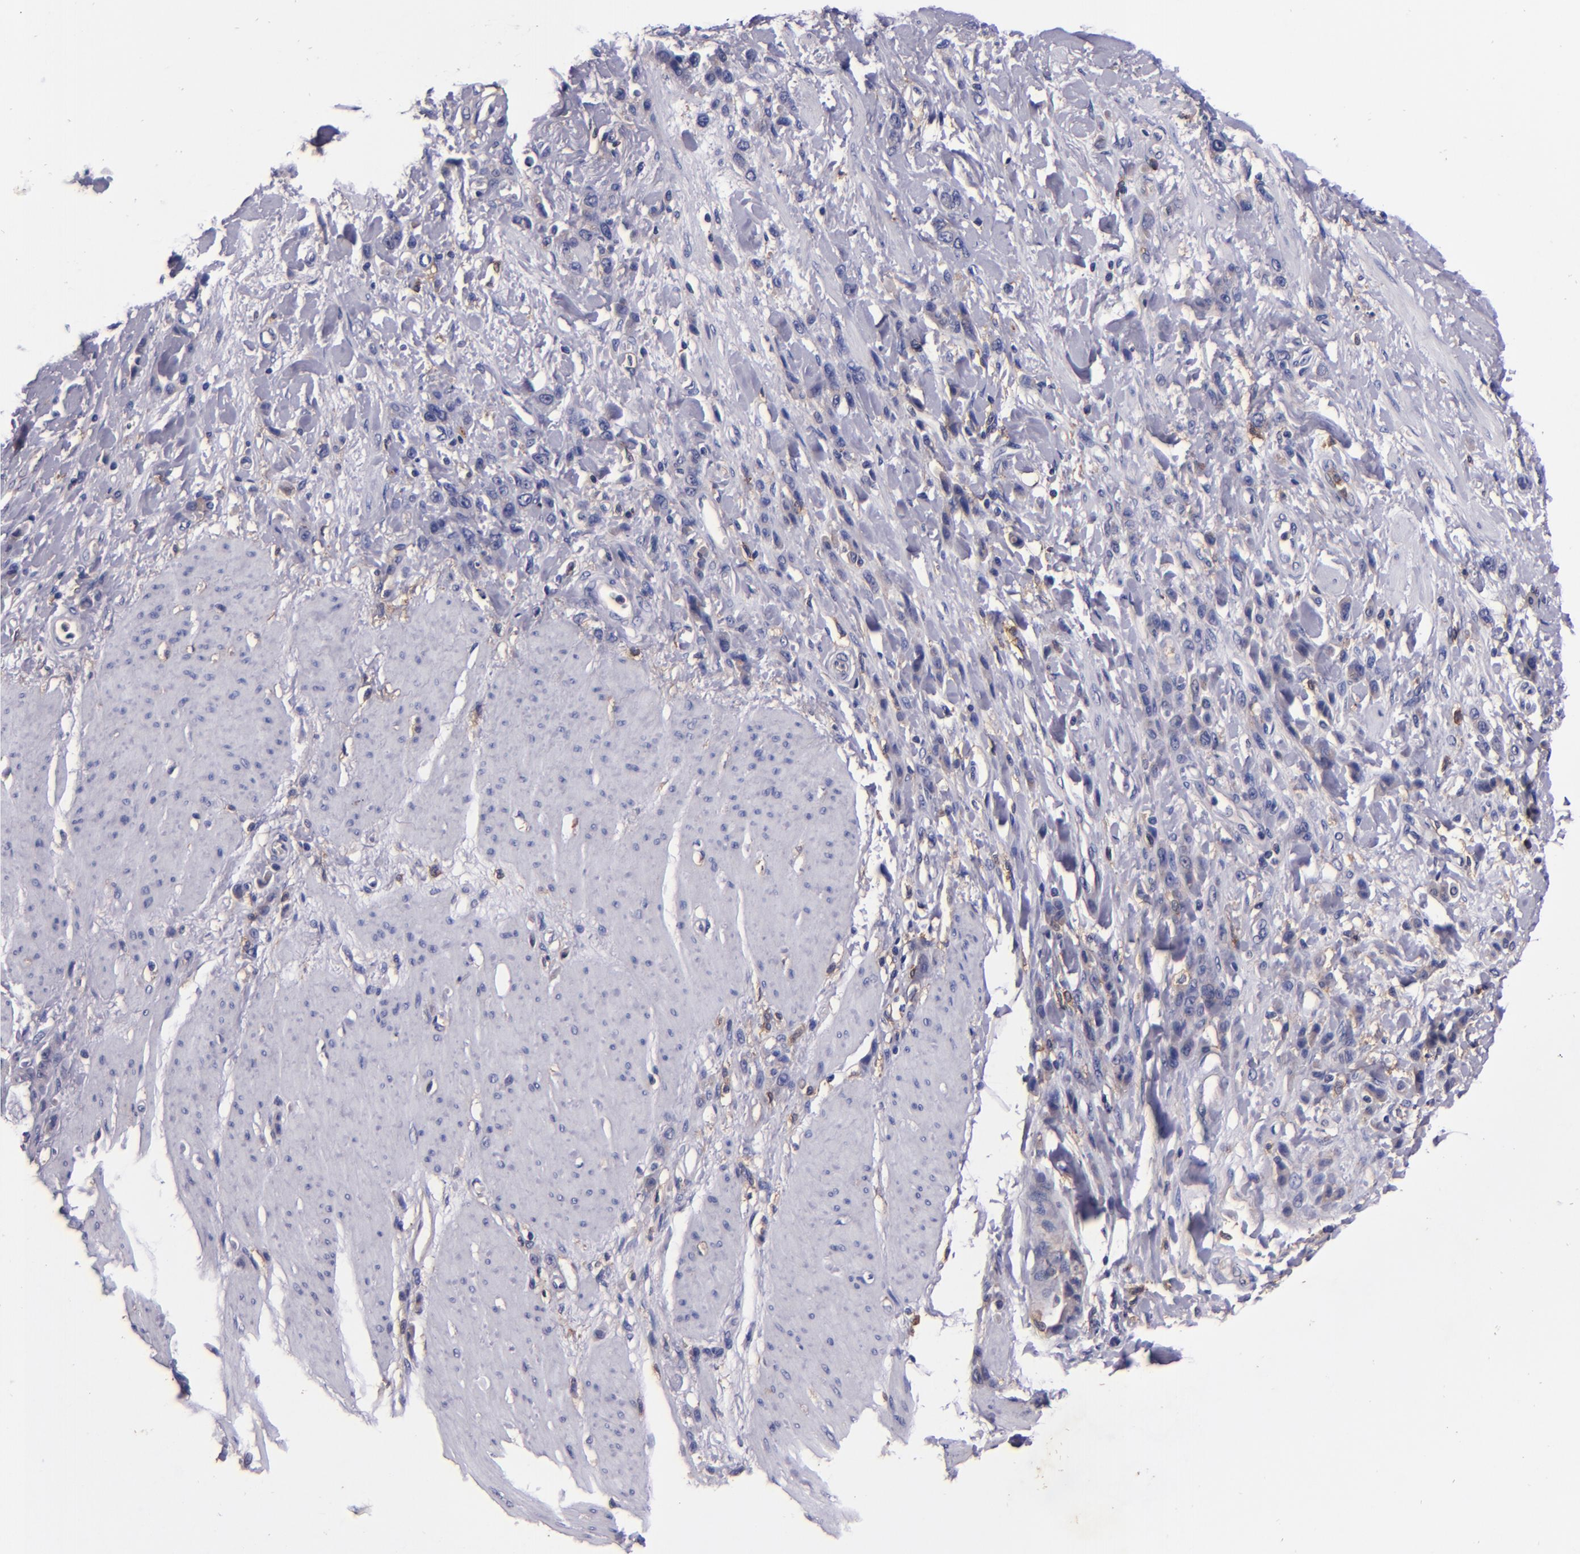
{"staining": {"intensity": "negative", "quantity": "none", "location": "none"}, "tissue": "stomach cancer", "cell_type": "Tumor cells", "image_type": "cancer", "snomed": [{"axis": "morphology", "description": "Normal tissue, NOS"}, {"axis": "morphology", "description": "Adenocarcinoma, NOS"}, {"axis": "topography", "description": "Stomach"}], "caption": "Stomach cancer (adenocarcinoma) stained for a protein using immunohistochemistry (IHC) exhibits no positivity tumor cells.", "gene": "SIRPA", "patient": {"sex": "male", "age": 82}}